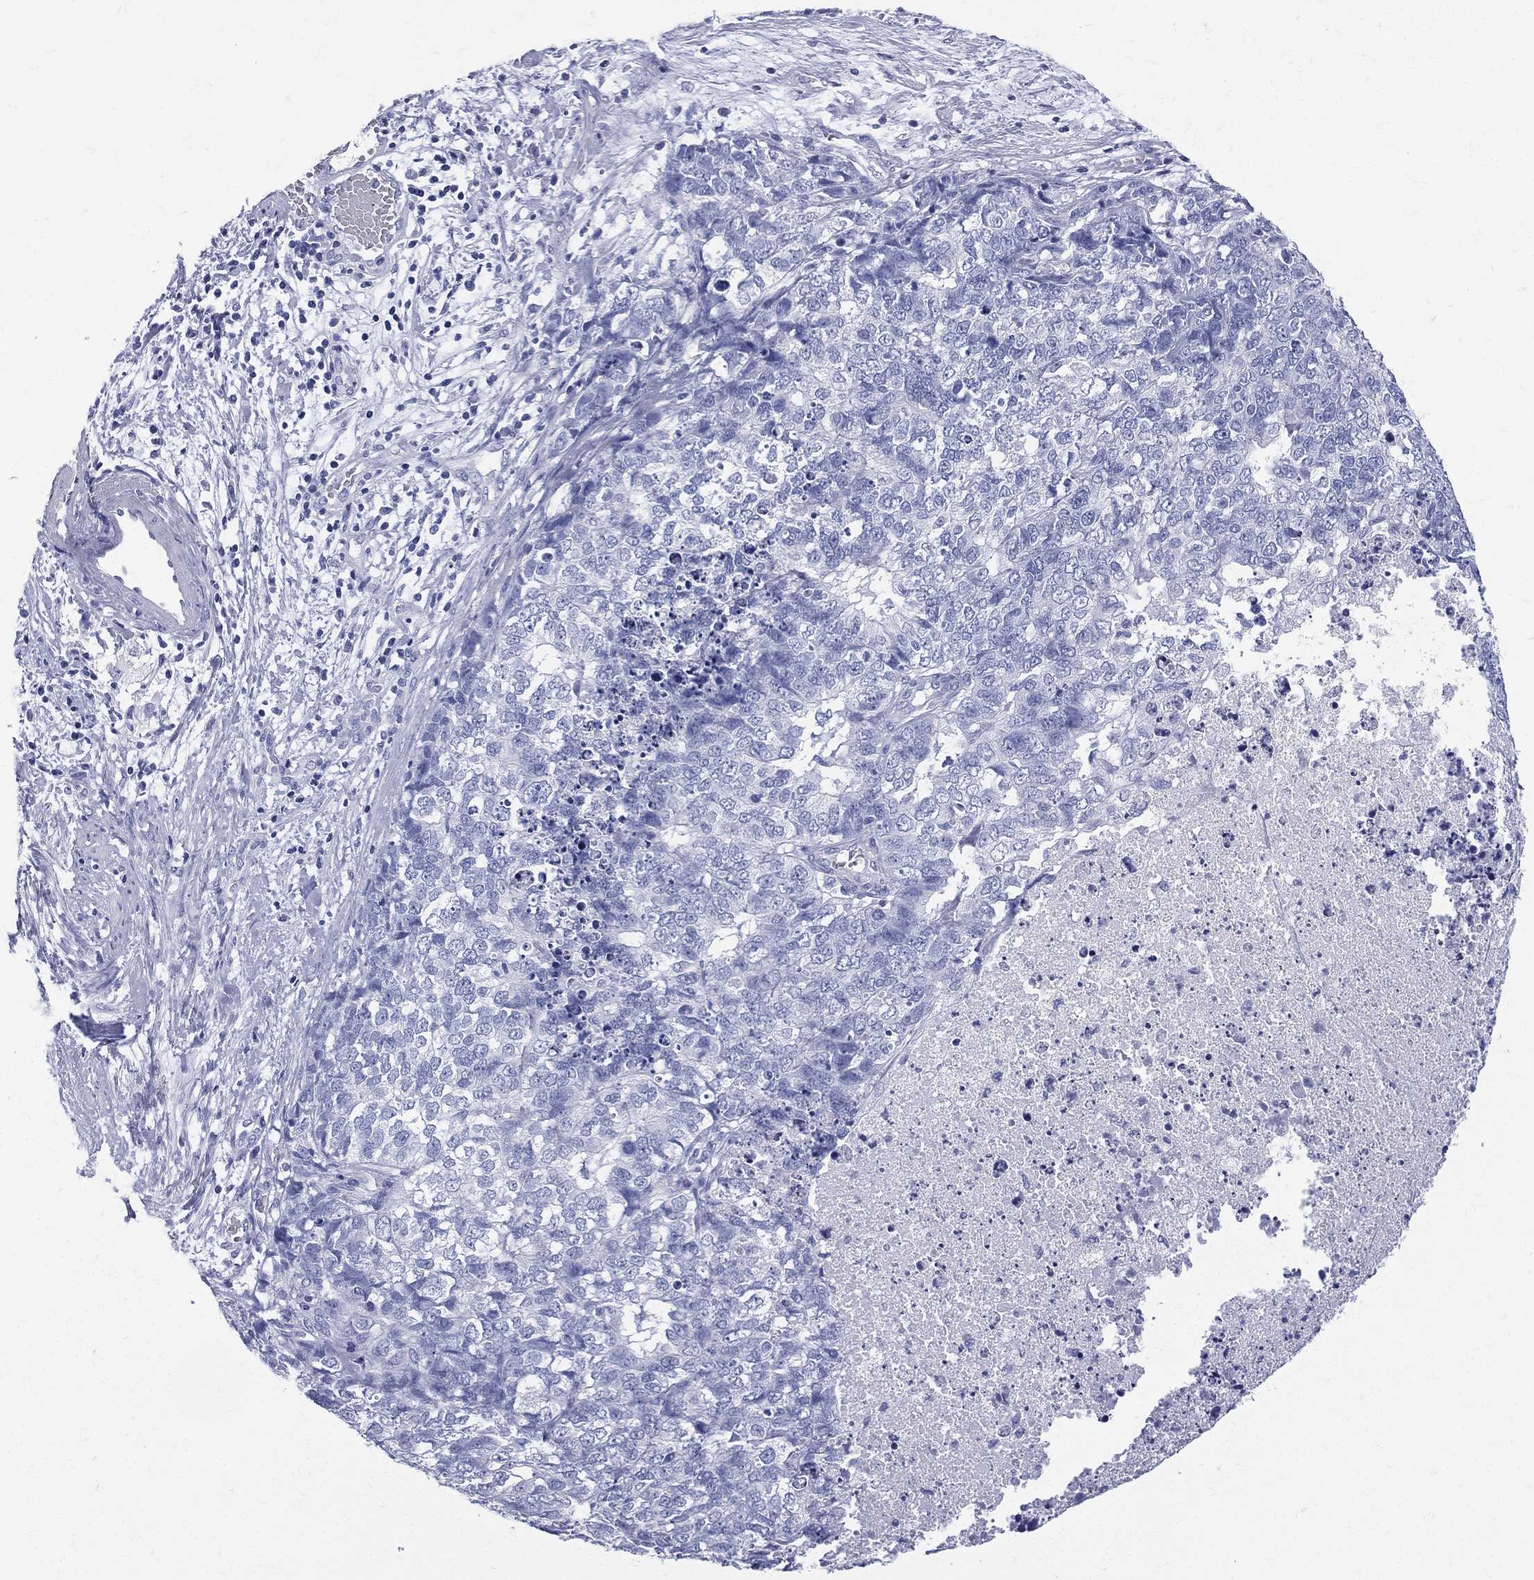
{"staining": {"intensity": "negative", "quantity": "none", "location": "none"}, "tissue": "cervical cancer", "cell_type": "Tumor cells", "image_type": "cancer", "snomed": [{"axis": "morphology", "description": "Squamous cell carcinoma, NOS"}, {"axis": "topography", "description": "Cervix"}], "caption": "Protein analysis of squamous cell carcinoma (cervical) exhibits no significant expression in tumor cells.", "gene": "ETNPPL", "patient": {"sex": "female", "age": 63}}